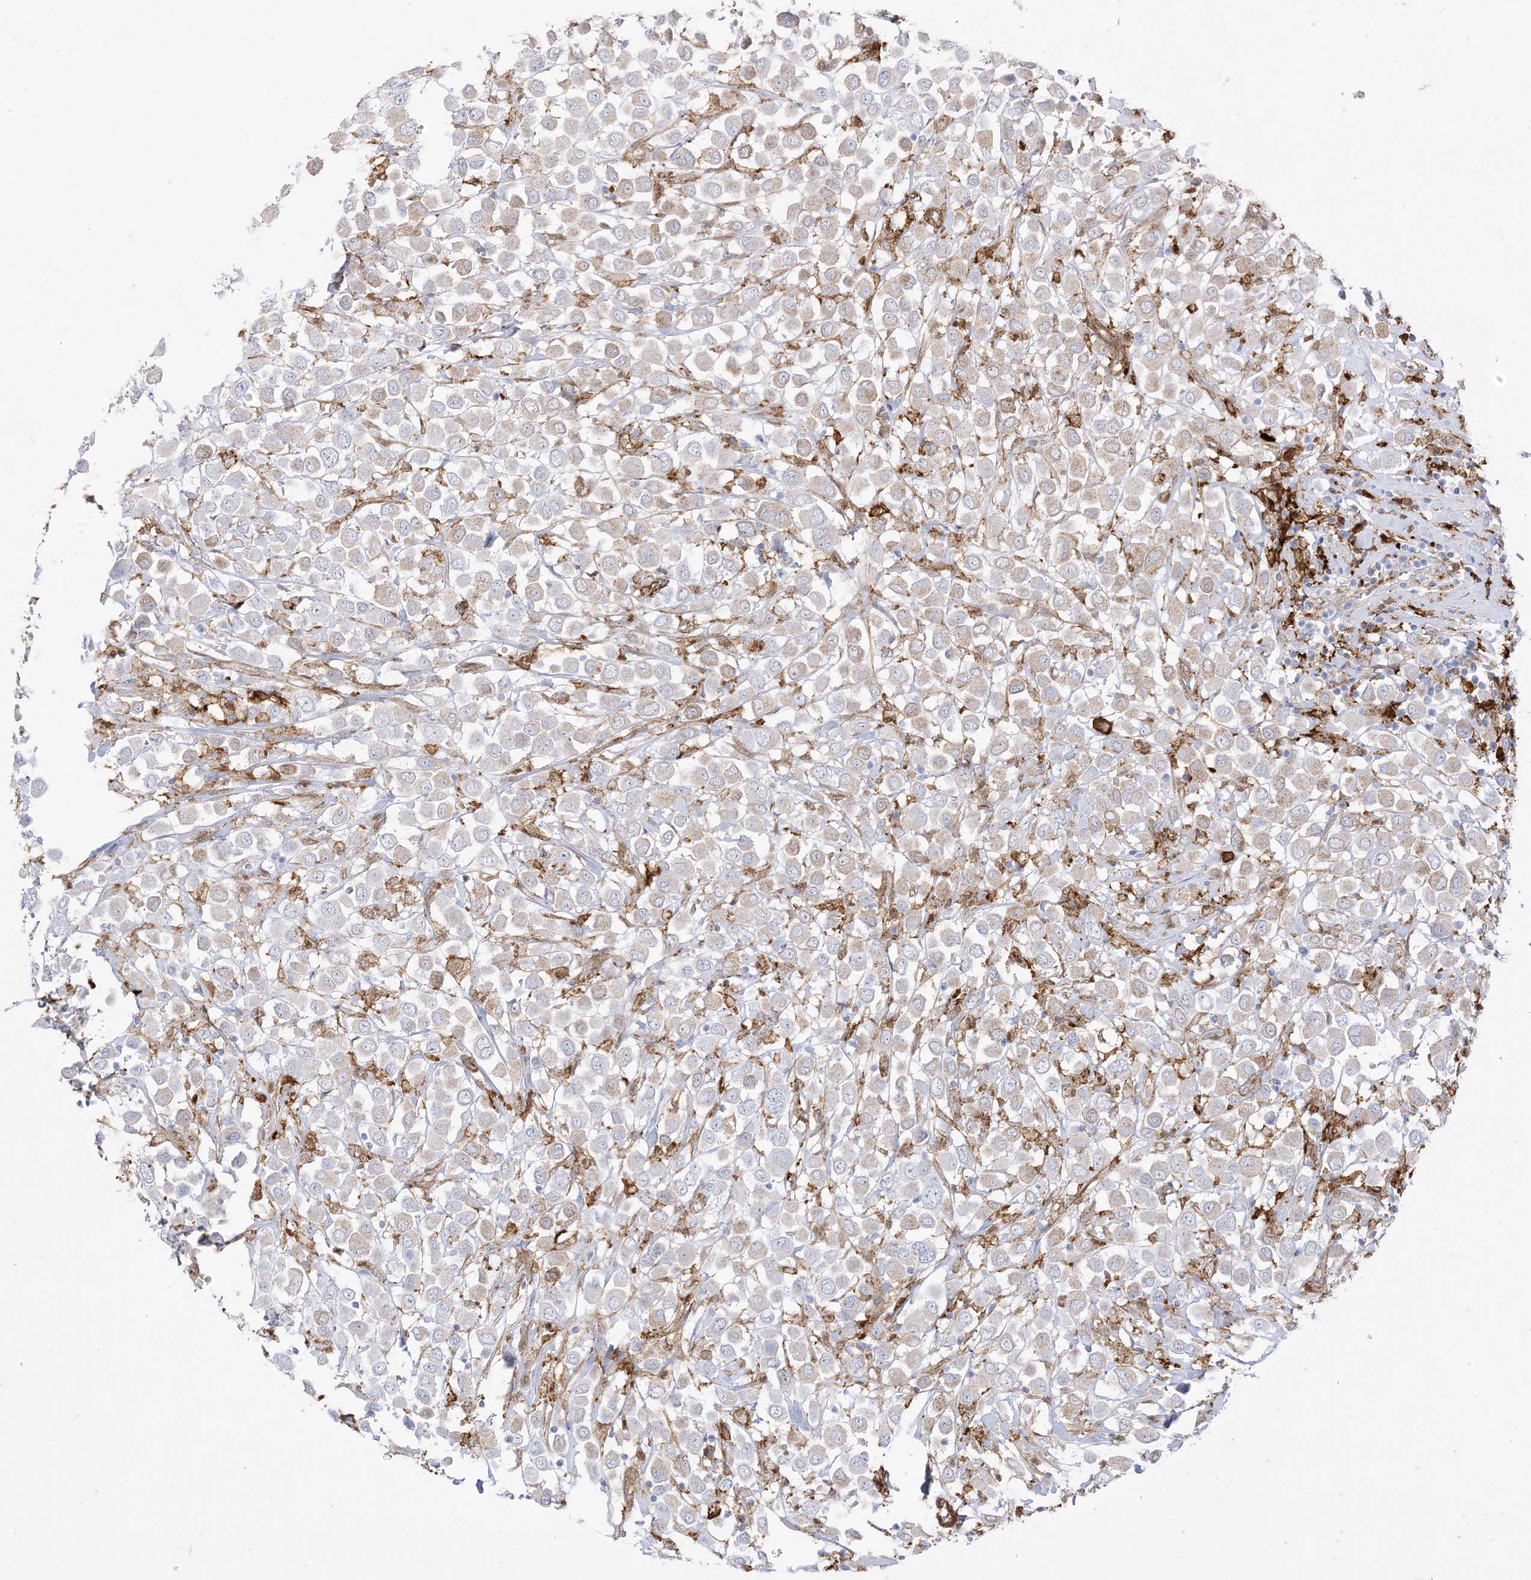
{"staining": {"intensity": "weak", "quantity": "25%-75%", "location": "cytoplasmic/membranous"}, "tissue": "breast cancer", "cell_type": "Tumor cells", "image_type": "cancer", "snomed": [{"axis": "morphology", "description": "Duct carcinoma"}, {"axis": "topography", "description": "Breast"}], "caption": "Immunohistochemistry (DAB (3,3'-diaminobenzidine)) staining of human breast cancer (infiltrating ductal carcinoma) exhibits weak cytoplasmic/membranous protein positivity in approximately 25%-75% of tumor cells. (DAB (3,3'-diaminobenzidine) IHC, brown staining for protein, blue staining for nuclei).", "gene": "GSN", "patient": {"sex": "female", "age": 61}}